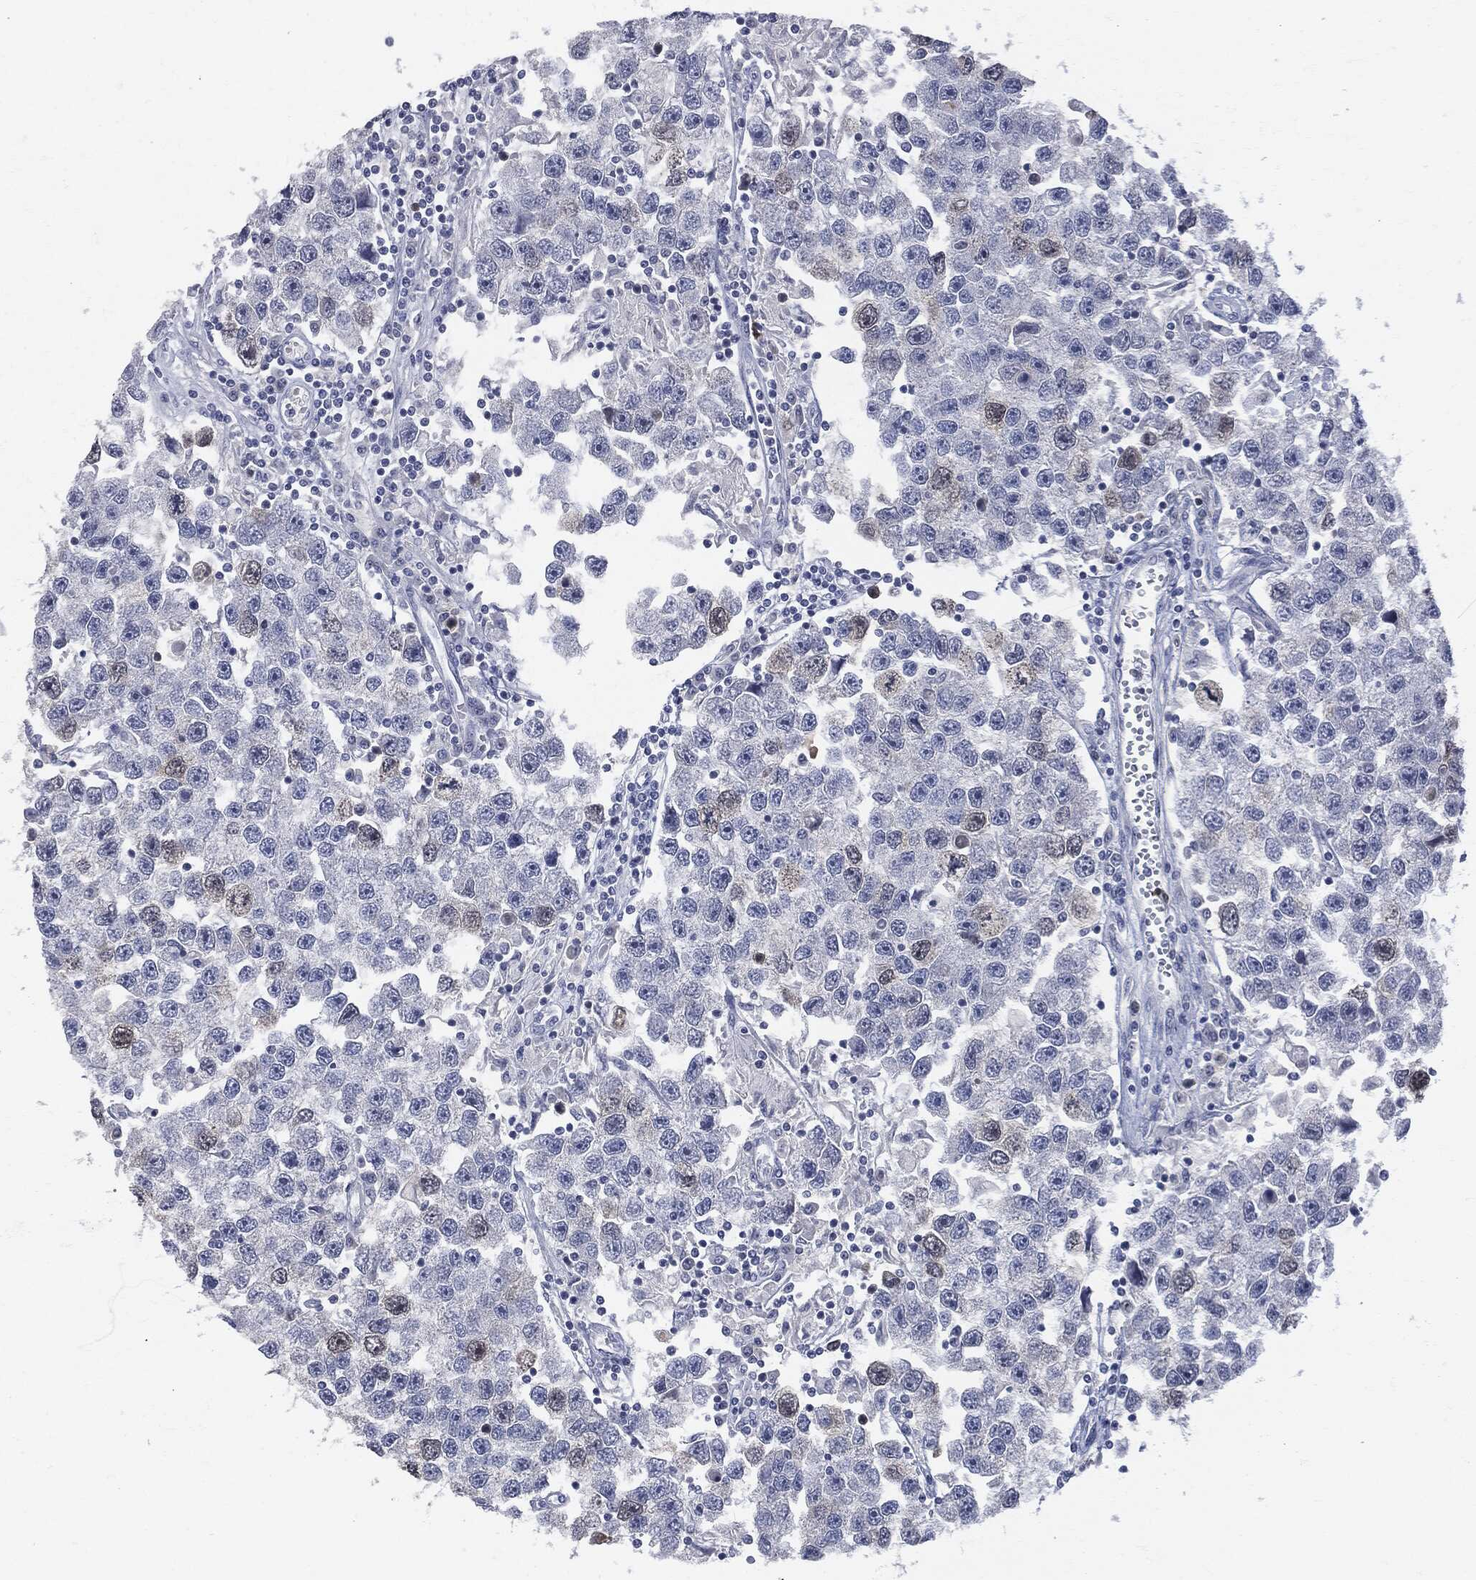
{"staining": {"intensity": "moderate", "quantity": "<25%", "location": "cytoplasmic/membranous"}, "tissue": "testis cancer", "cell_type": "Tumor cells", "image_type": "cancer", "snomed": [{"axis": "morphology", "description": "Seminoma, NOS"}, {"axis": "topography", "description": "Testis"}], "caption": "Seminoma (testis) stained with a protein marker demonstrates moderate staining in tumor cells.", "gene": "UBE2C", "patient": {"sex": "male", "age": 26}}